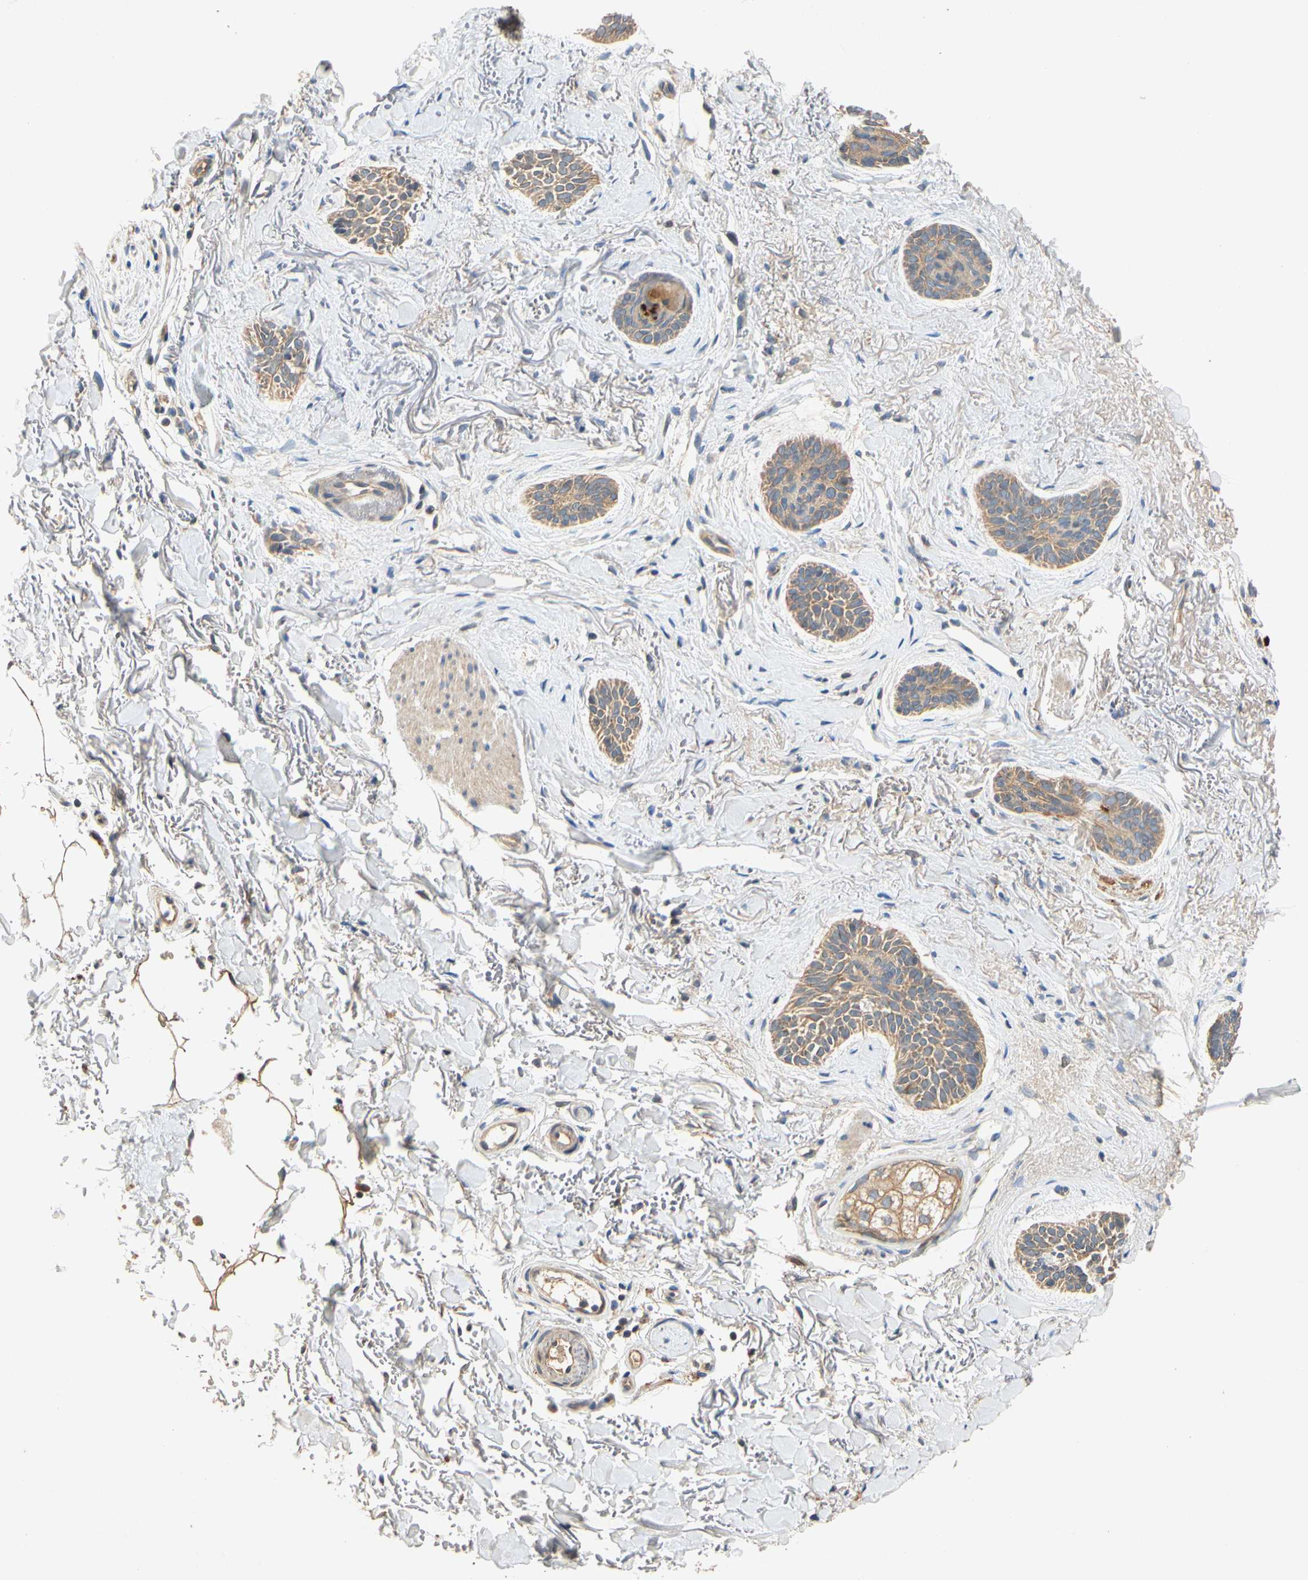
{"staining": {"intensity": "moderate", "quantity": ">75%", "location": "cytoplasmic/membranous"}, "tissue": "skin cancer", "cell_type": "Tumor cells", "image_type": "cancer", "snomed": [{"axis": "morphology", "description": "Basal cell carcinoma"}, {"axis": "topography", "description": "Skin"}], "caption": "This micrograph reveals immunohistochemistry staining of human skin cancer (basal cell carcinoma), with medium moderate cytoplasmic/membranous positivity in about >75% of tumor cells.", "gene": "USP46", "patient": {"sex": "female", "age": 84}}